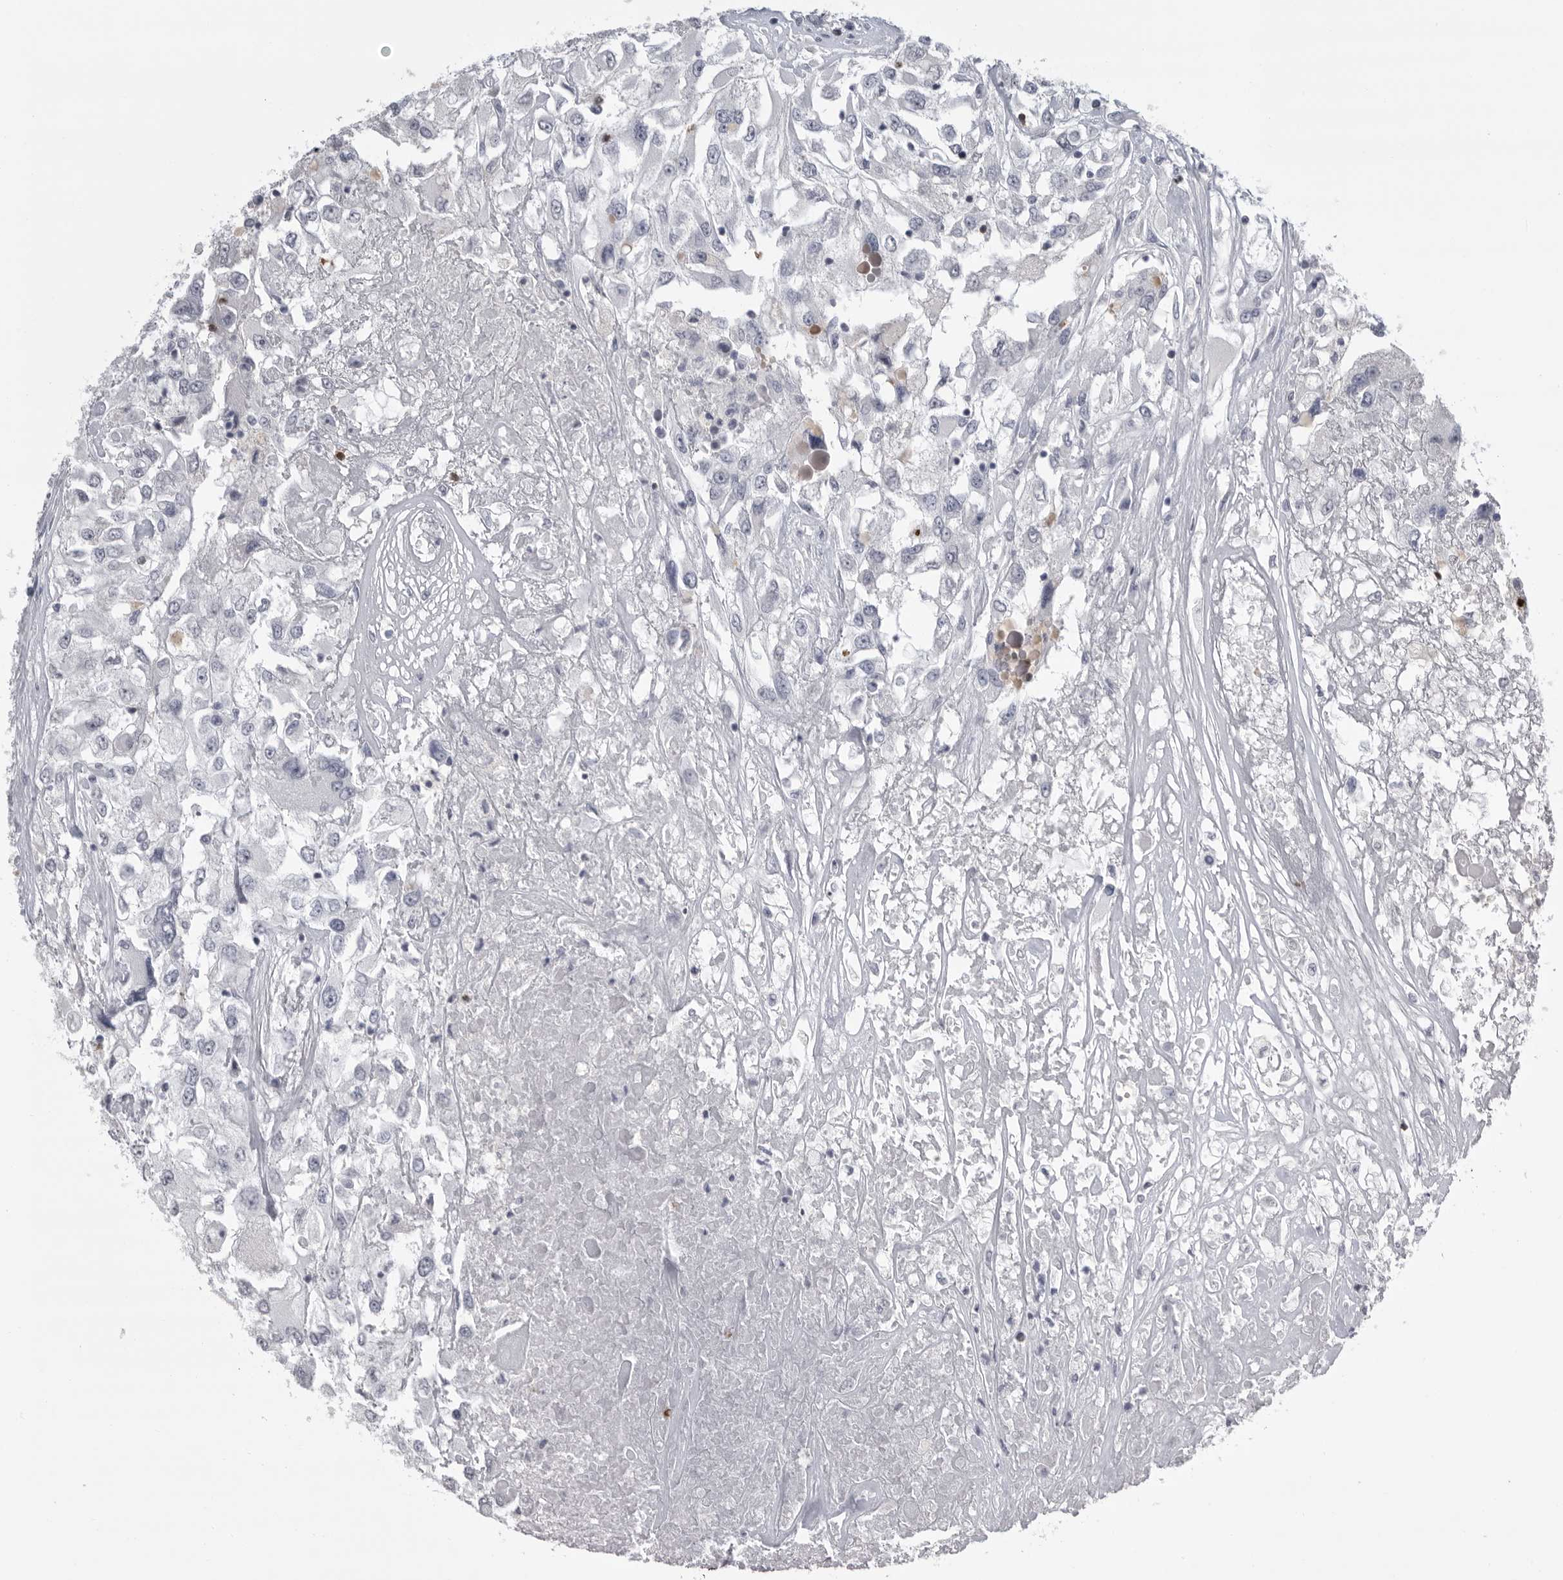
{"staining": {"intensity": "negative", "quantity": "none", "location": "none"}, "tissue": "renal cancer", "cell_type": "Tumor cells", "image_type": "cancer", "snomed": [{"axis": "morphology", "description": "Adenocarcinoma, NOS"}, {"axis": "topography", "description": "Kidney"}], "caption": "DAB immunohistochemical staining of renal adenocarcinoma shows no significant positivity in tumor cells.", "gene": "GNLY", "patient": {"sex": "female", "age": 52}}